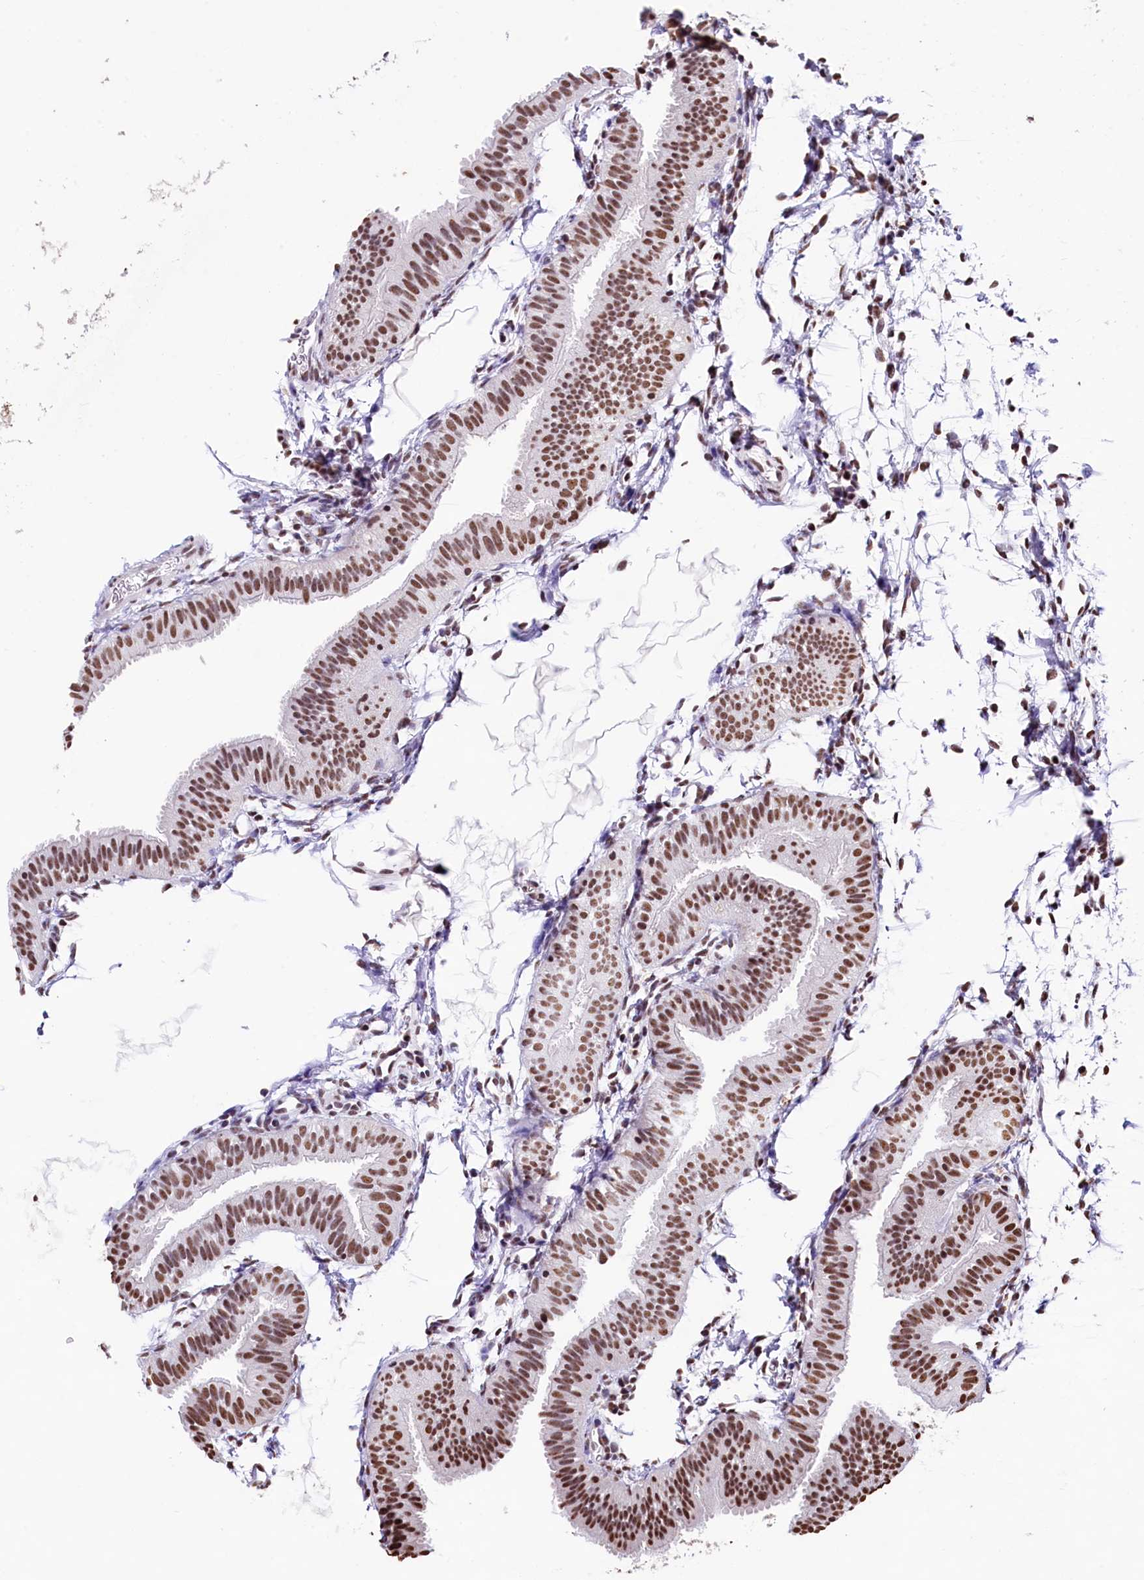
{"staining": {"intensity": "strong", "quantity": ">75%", "location": "nuclear"}, "tissue": "fallopian tube", "cell_type": "Glandular cells", "image_type": "normal", "snomed": [{"axis": "morphology", "description": "Normal tissue, NOS"}, {"axis": "topography", "description": "Fallopian tube"}], "caption": "High-power microscopy captured an immunohistochemistry histopathology image of normal fallopian tube, revealing strong nuclear positivity in about >75% of glandular cells.", "gene": "SNRPD2", "patient": {"sex": "female", "age": 35}}